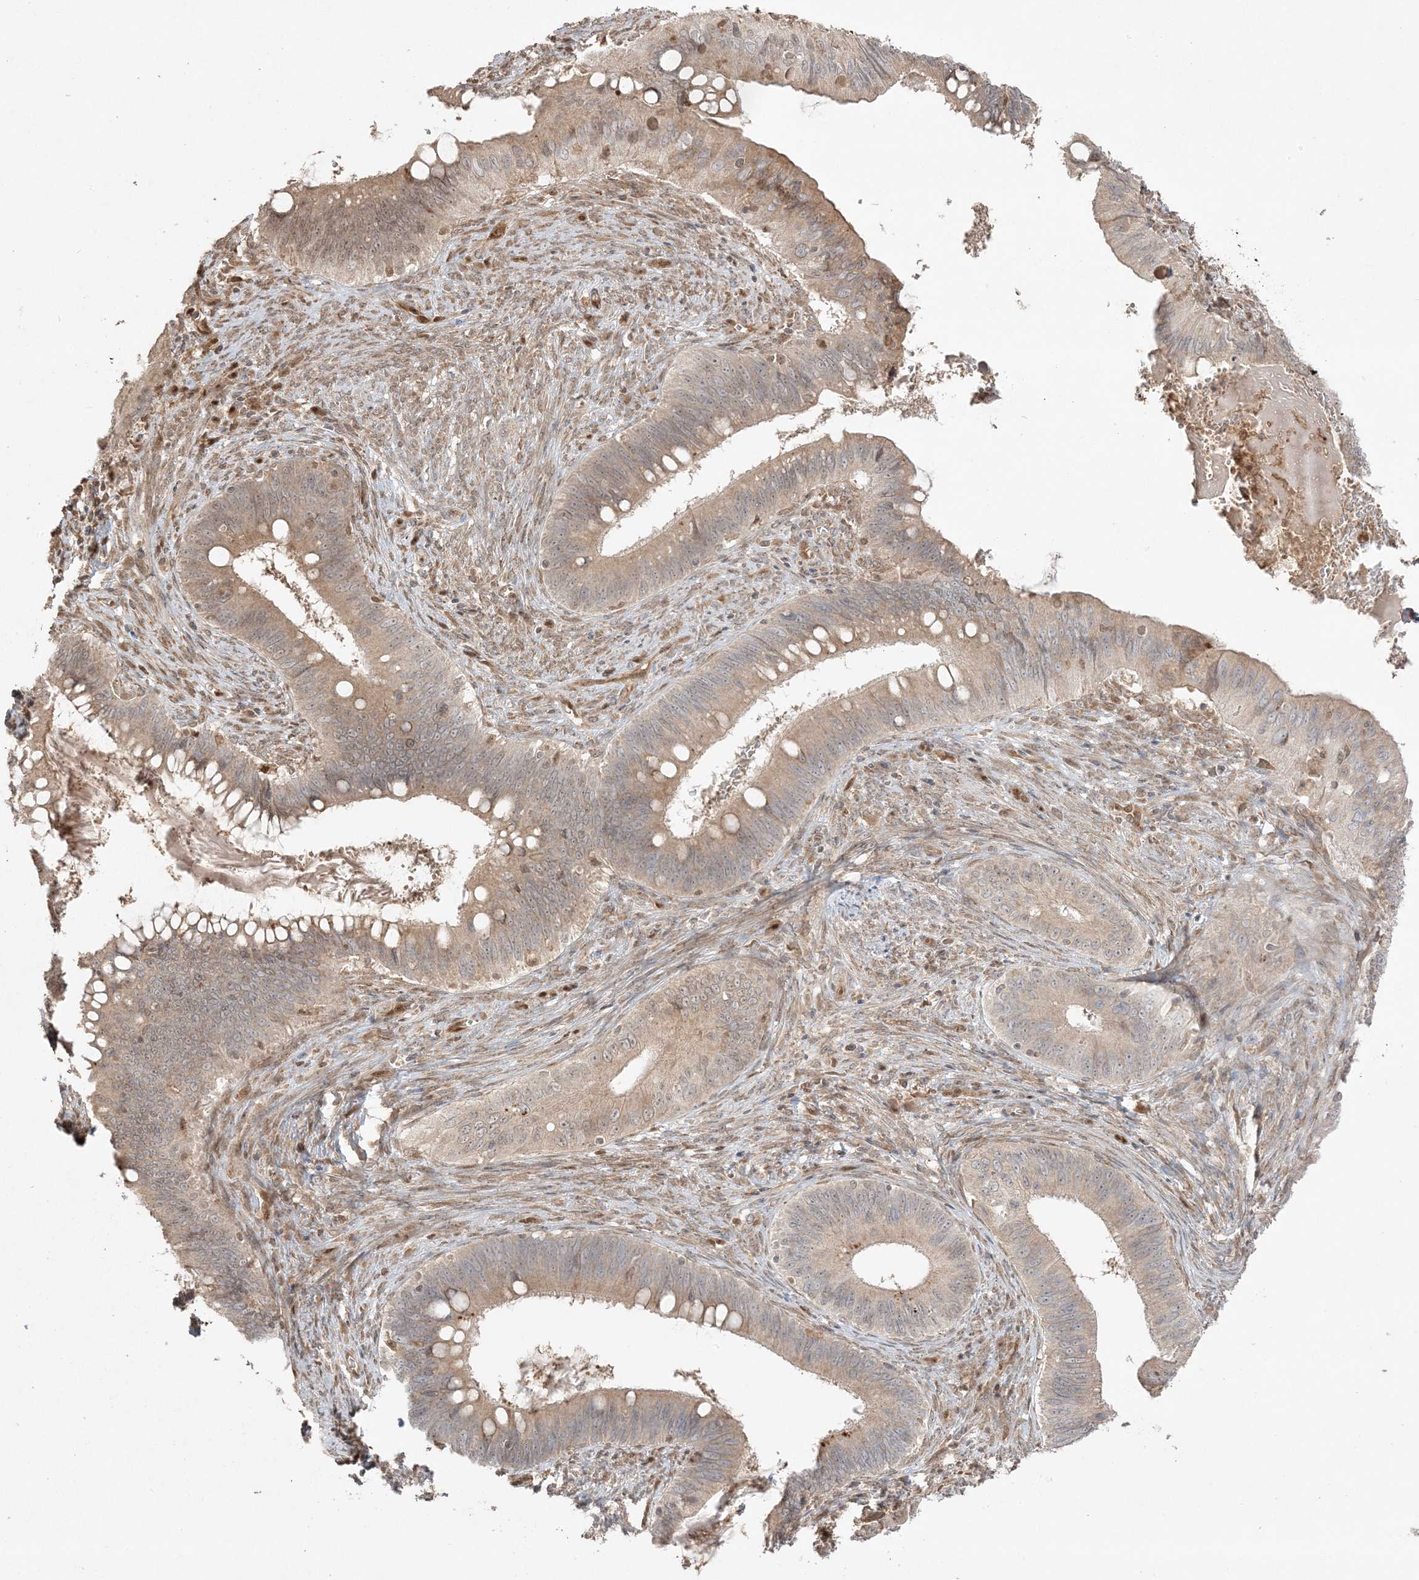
{"staining": {"intensity": "moderate", "quantity": "25%-75%", "location": "cytoplasmic/membranous"}, "tissue": "cervical cancer", "cell_type": "Tumor cells", "image_type": "cancer", "snomed": [{"axis": "morphology", "description": "Adenocarcinoma, NOS"}, {"axis": "topography", "description": "Cervix"}], "caption": "Human cervical cancer (adenocarcinoma) stained for a protein (brown) demonstrates moderate cytoplasmic/membranous positive staining in approximately 25%-75% of tumor cells.", "gene": "ZBTB41", "patient": {"sex": "female", "age": 42}}